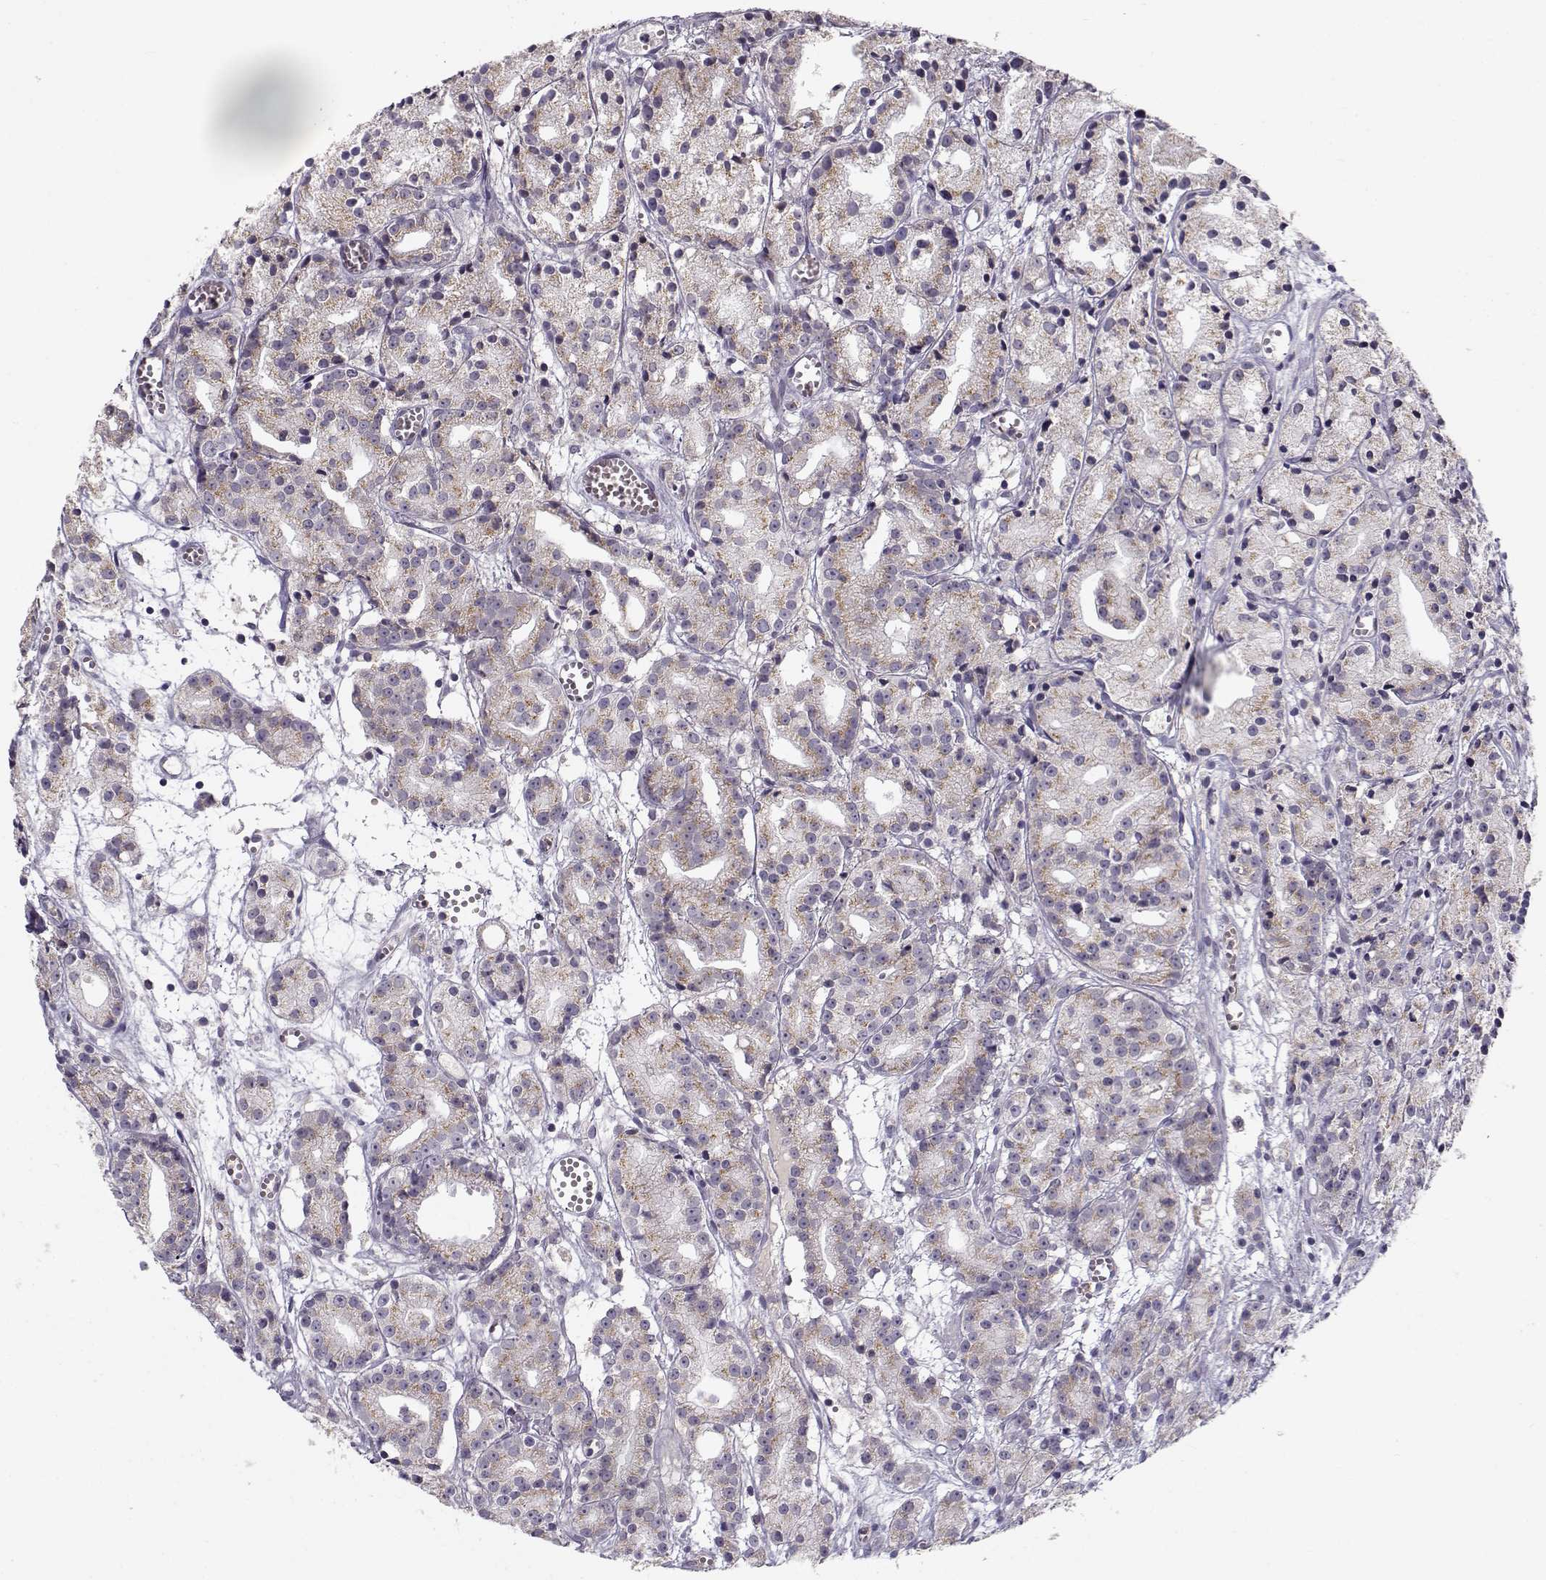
{"staining": {"intensity": "weak", "quantity": ">75%", "location": "cytoplasmic/membranous"}, "tissue": "prostate cancer", "cell_type": "Tumor cells", "image_type": "cancer", "snomed": [{"axis": "morphology", "description": "Adenocarcinoma, Medium grade"}, {"axis": "topography", "description": "Prostate"}], "caption": "IHC (DAB (3,3'-diaminobenzidine)) staining of prostate cancer (adenocarcinoma (medium-grade)) reveals weak cytoplasmic/membranous protein positivity in about >75% of tumor cells. (DAB (3,3'-diaminobenzidine) IHC with brightfield microscopy, high magnification).", "gene": "SLC4A5", "patient": {"sex": "male", "age": 74}}